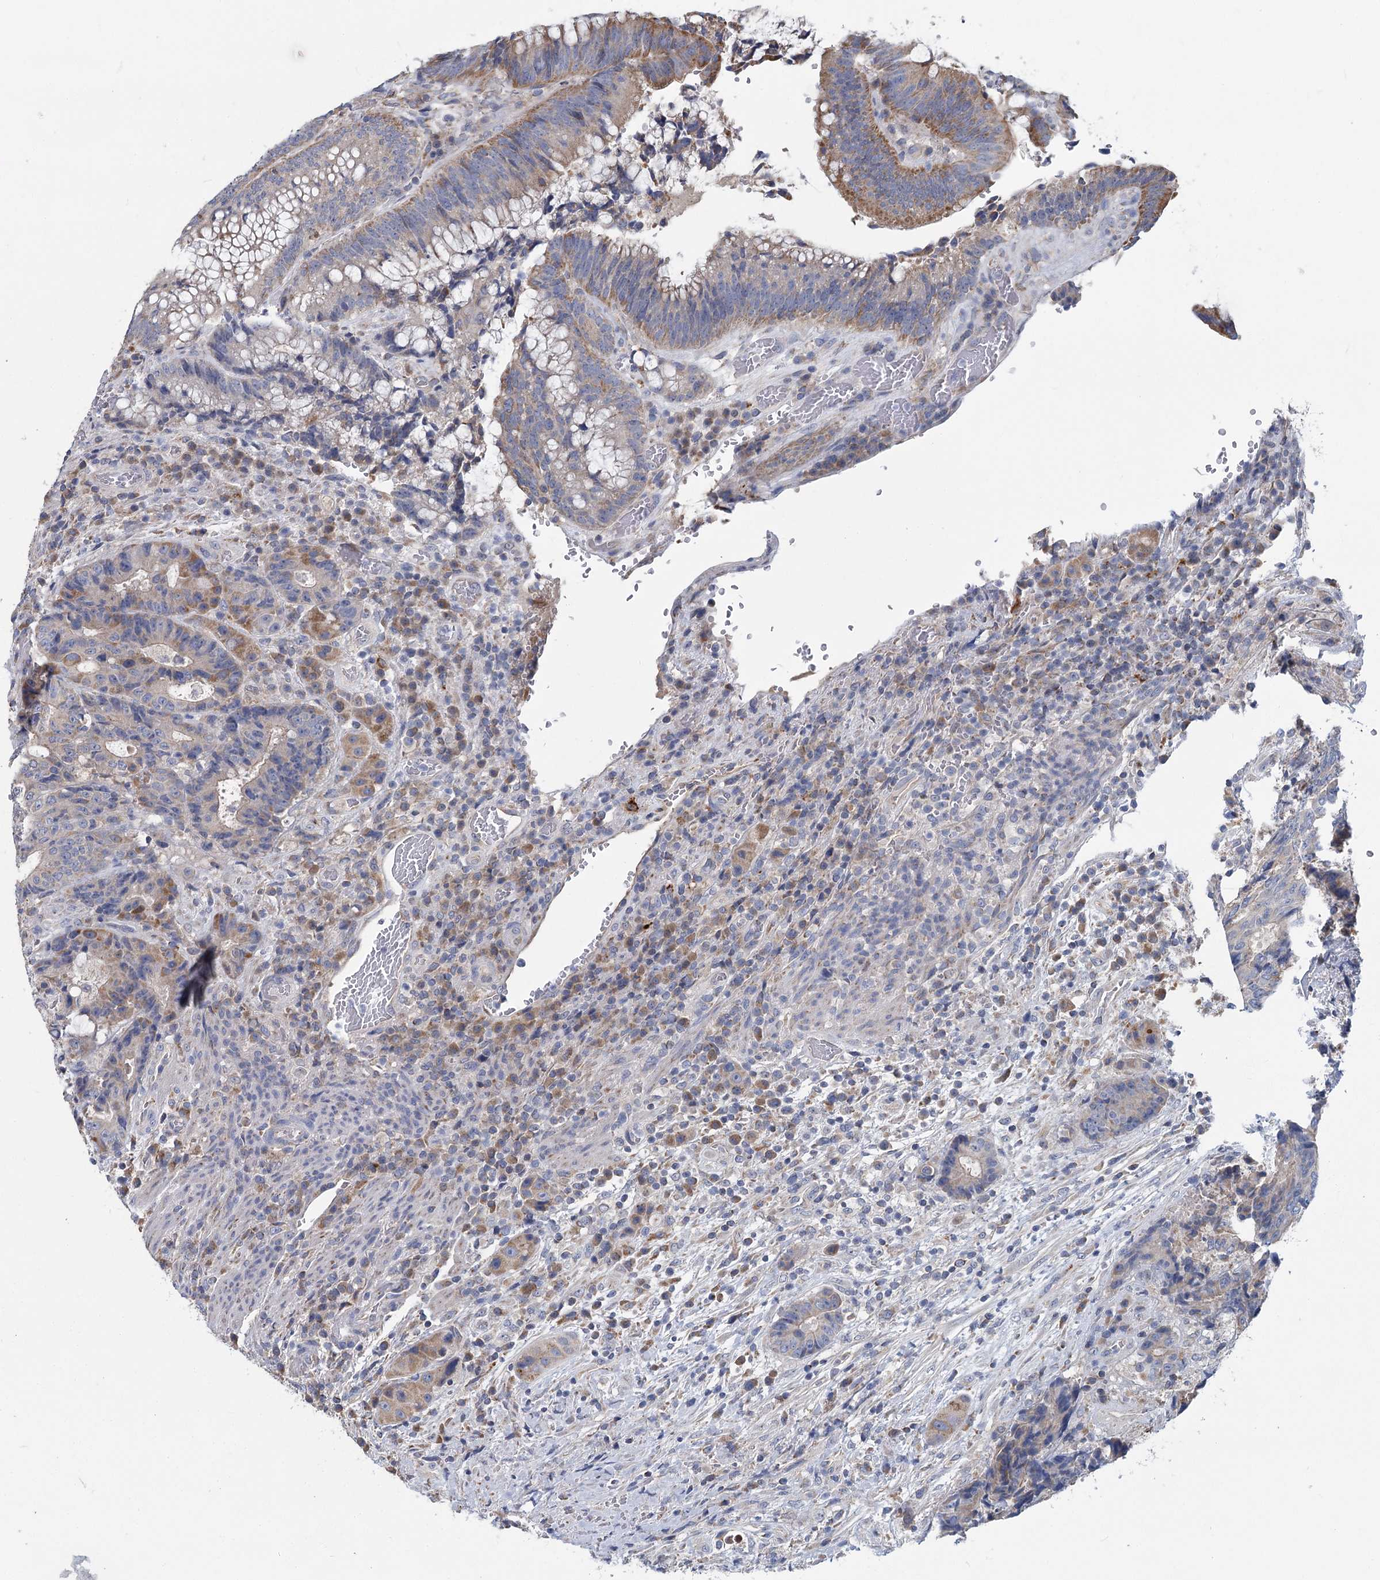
{"staining": {"intensity": "moderate", "quantity": "<25%", "location": "cytoplasmic/membranous"}, "tissue": "colorectal cancer", "cell_type": "Tumor cells", "image_type": "cancer", "snomed": [{"axis": "morphology", "description": "Adenocarcinoma, NOS"}, {"axis": "topography", "description": "Rectum"}], "caption": "The photomicrograph demonstrates immunohistochemical staining of colorectal adenocarcinoma. There is moderate cytoplasmic/membranous staining is seen in approximately <25% of tumor cells.", "gene": "ANKRD16", "patient": {"sex": "male", "age": 69}}